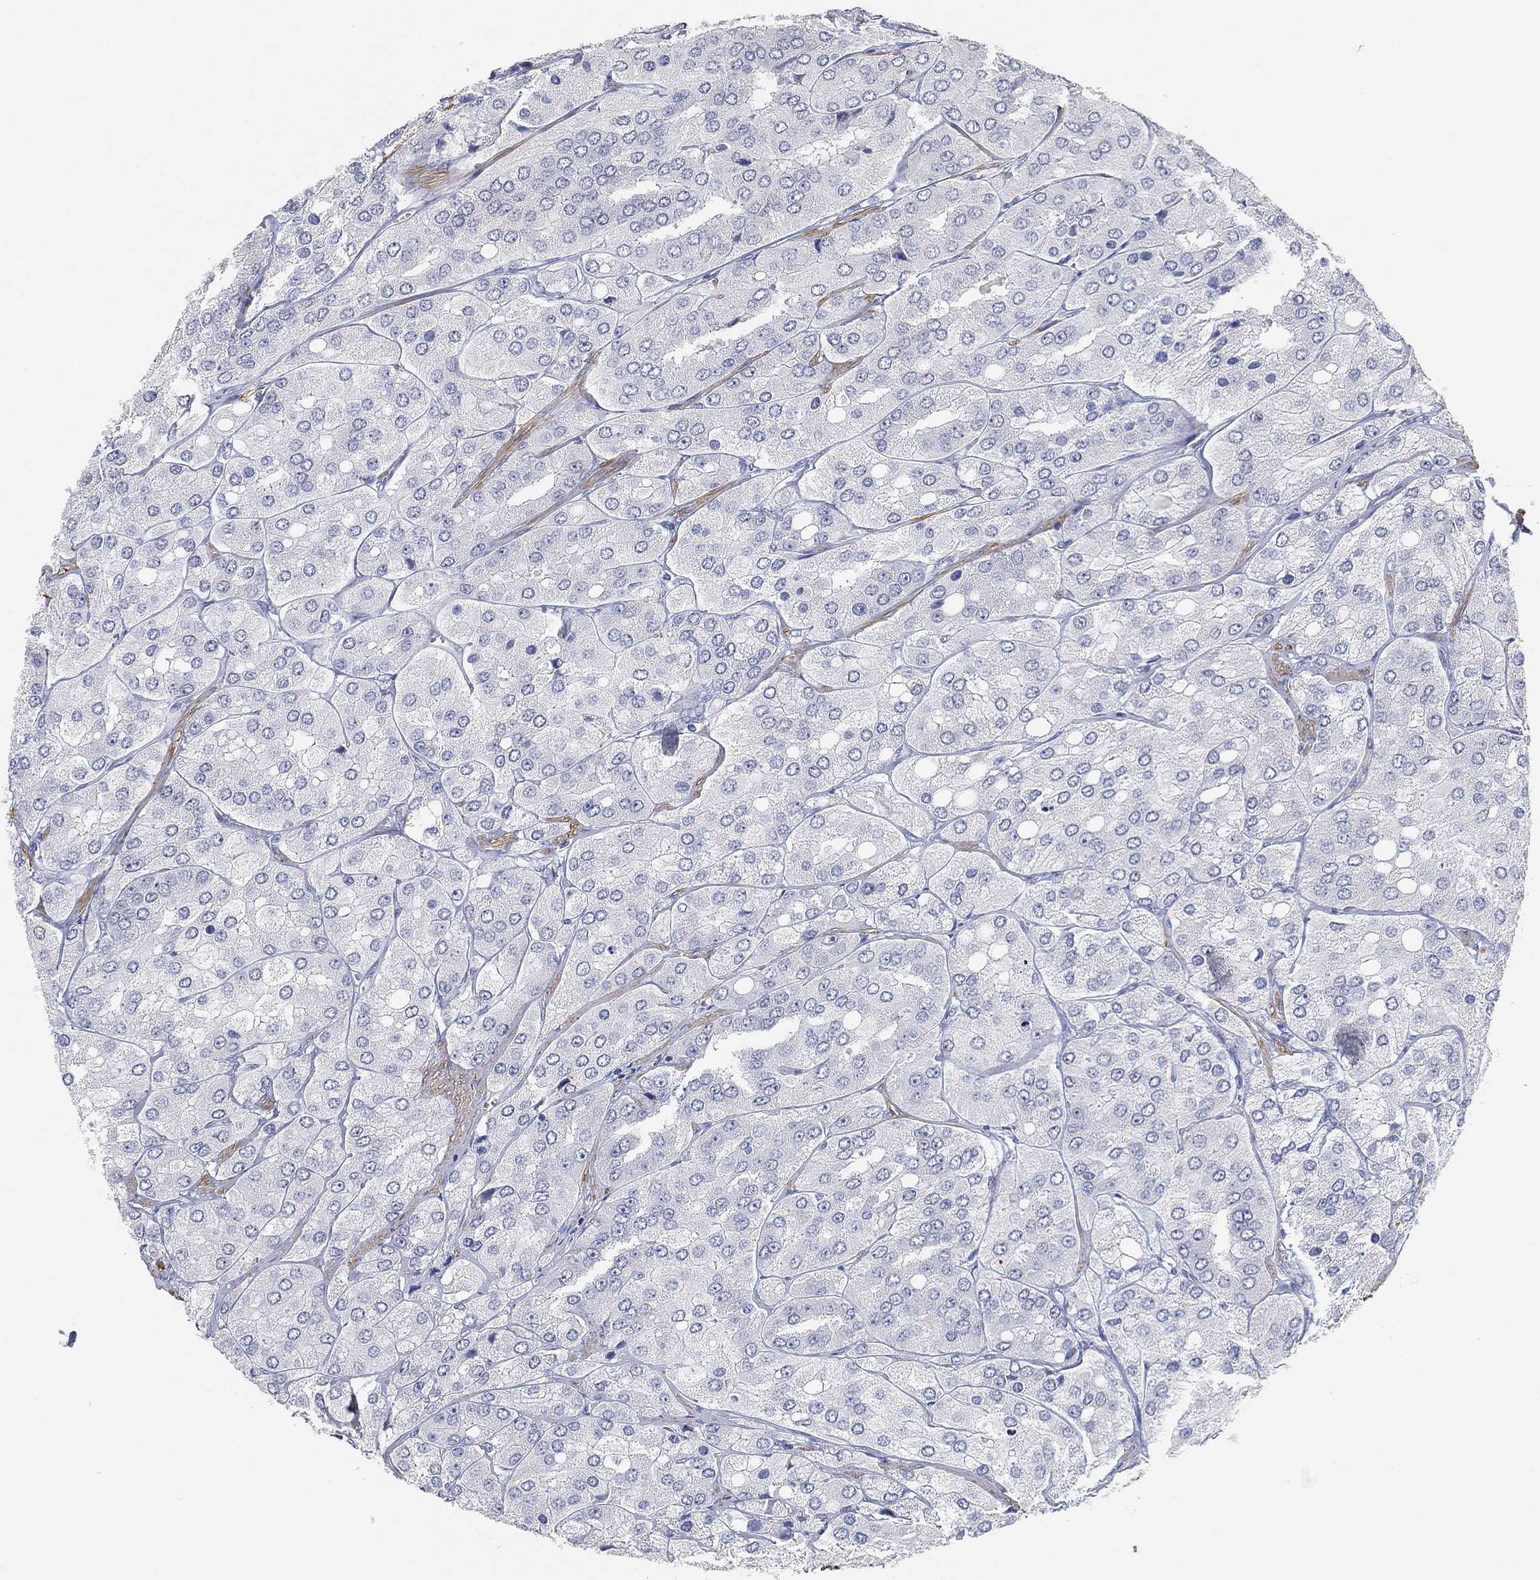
{"staining": {"intensity": "negative", "quantity": "none", "location": "none"}, "tissue": "prostate cancer", "cell_type": "Tumor cells", "image_type": "cancer", "snomed": [{"axis": "morphology", "description": "Adenocarcinoma, Low grade"}, {"axis": "topography", "description": "Prostate"}], "caption": "Immunohistochemistry (IHC) image of human low-grade adenocarcinoma (prostate) stained for a protein (brown), which reveals no staining in tumor cells. The staining is performed using DAB (3,3'-diaminobenzidine) brown chromogen with nuclei counter-stained in using hematoxylin.", "gene": "GPR61", "patient": {"sex": "male", "age": 69}}